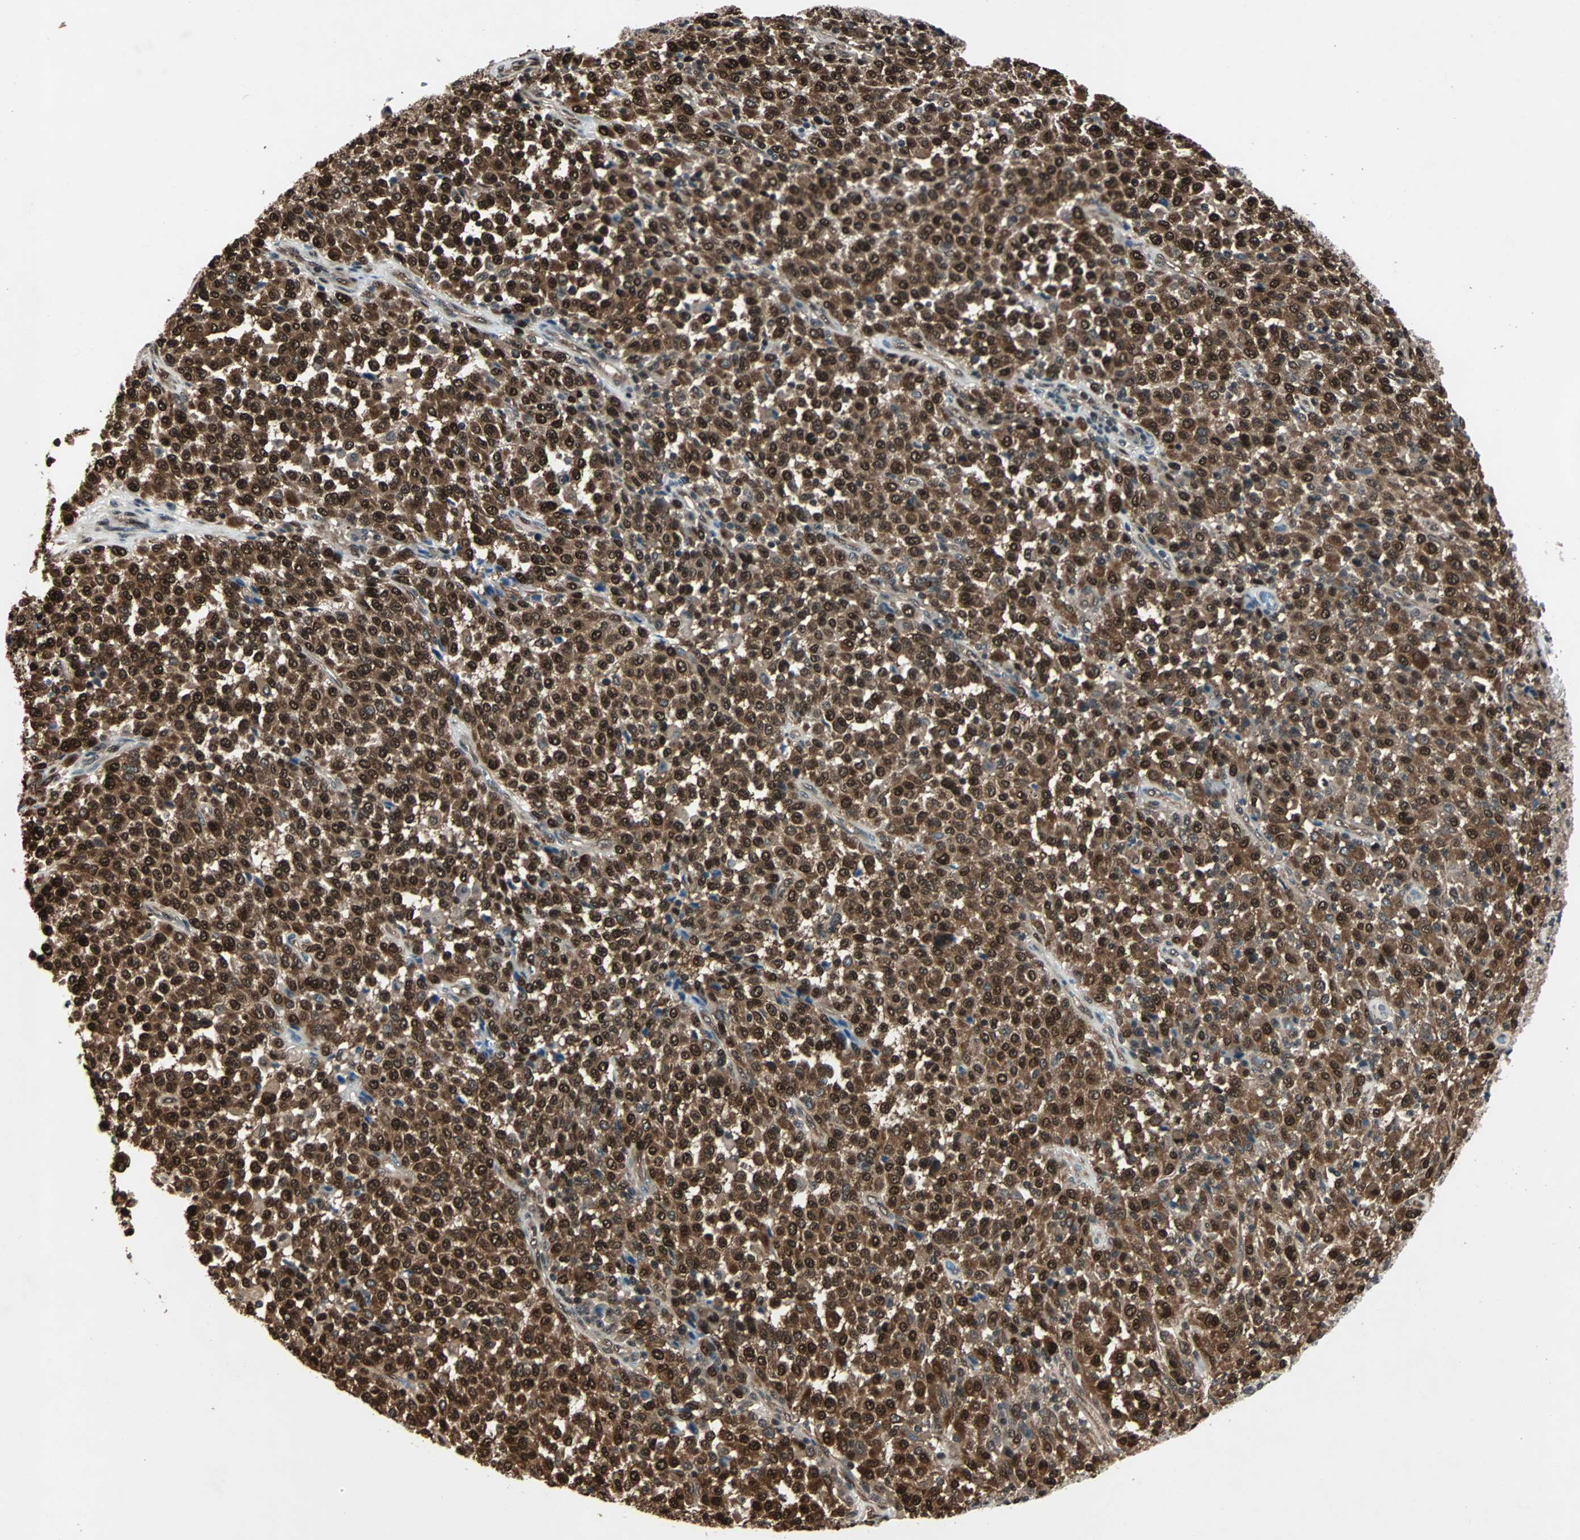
{"staining": {"intensity": "strong", "quantity": ">75%", "location": "cytoplasmic/membranous,nuclear"}, "tissue": "melanoma", "cell_type": "Tumor cells", "image_type": "cancer", "snomed": [{"axis": "morphology", "description": "Malignant melanoma, Metastatic site"}, {"axis": "topography", "description": "Pancreas"}], "caption": "Protein expression analysis of human malignant melanoma (metastatic site) reveals strong cytoplasmic/membranous and nuclear expression in approximately >75% of tumor cells. (IHC, brightfield microscopy, high magnification).", "gene": "ACLY", "patient": {"sex": "female", "age": 30}}